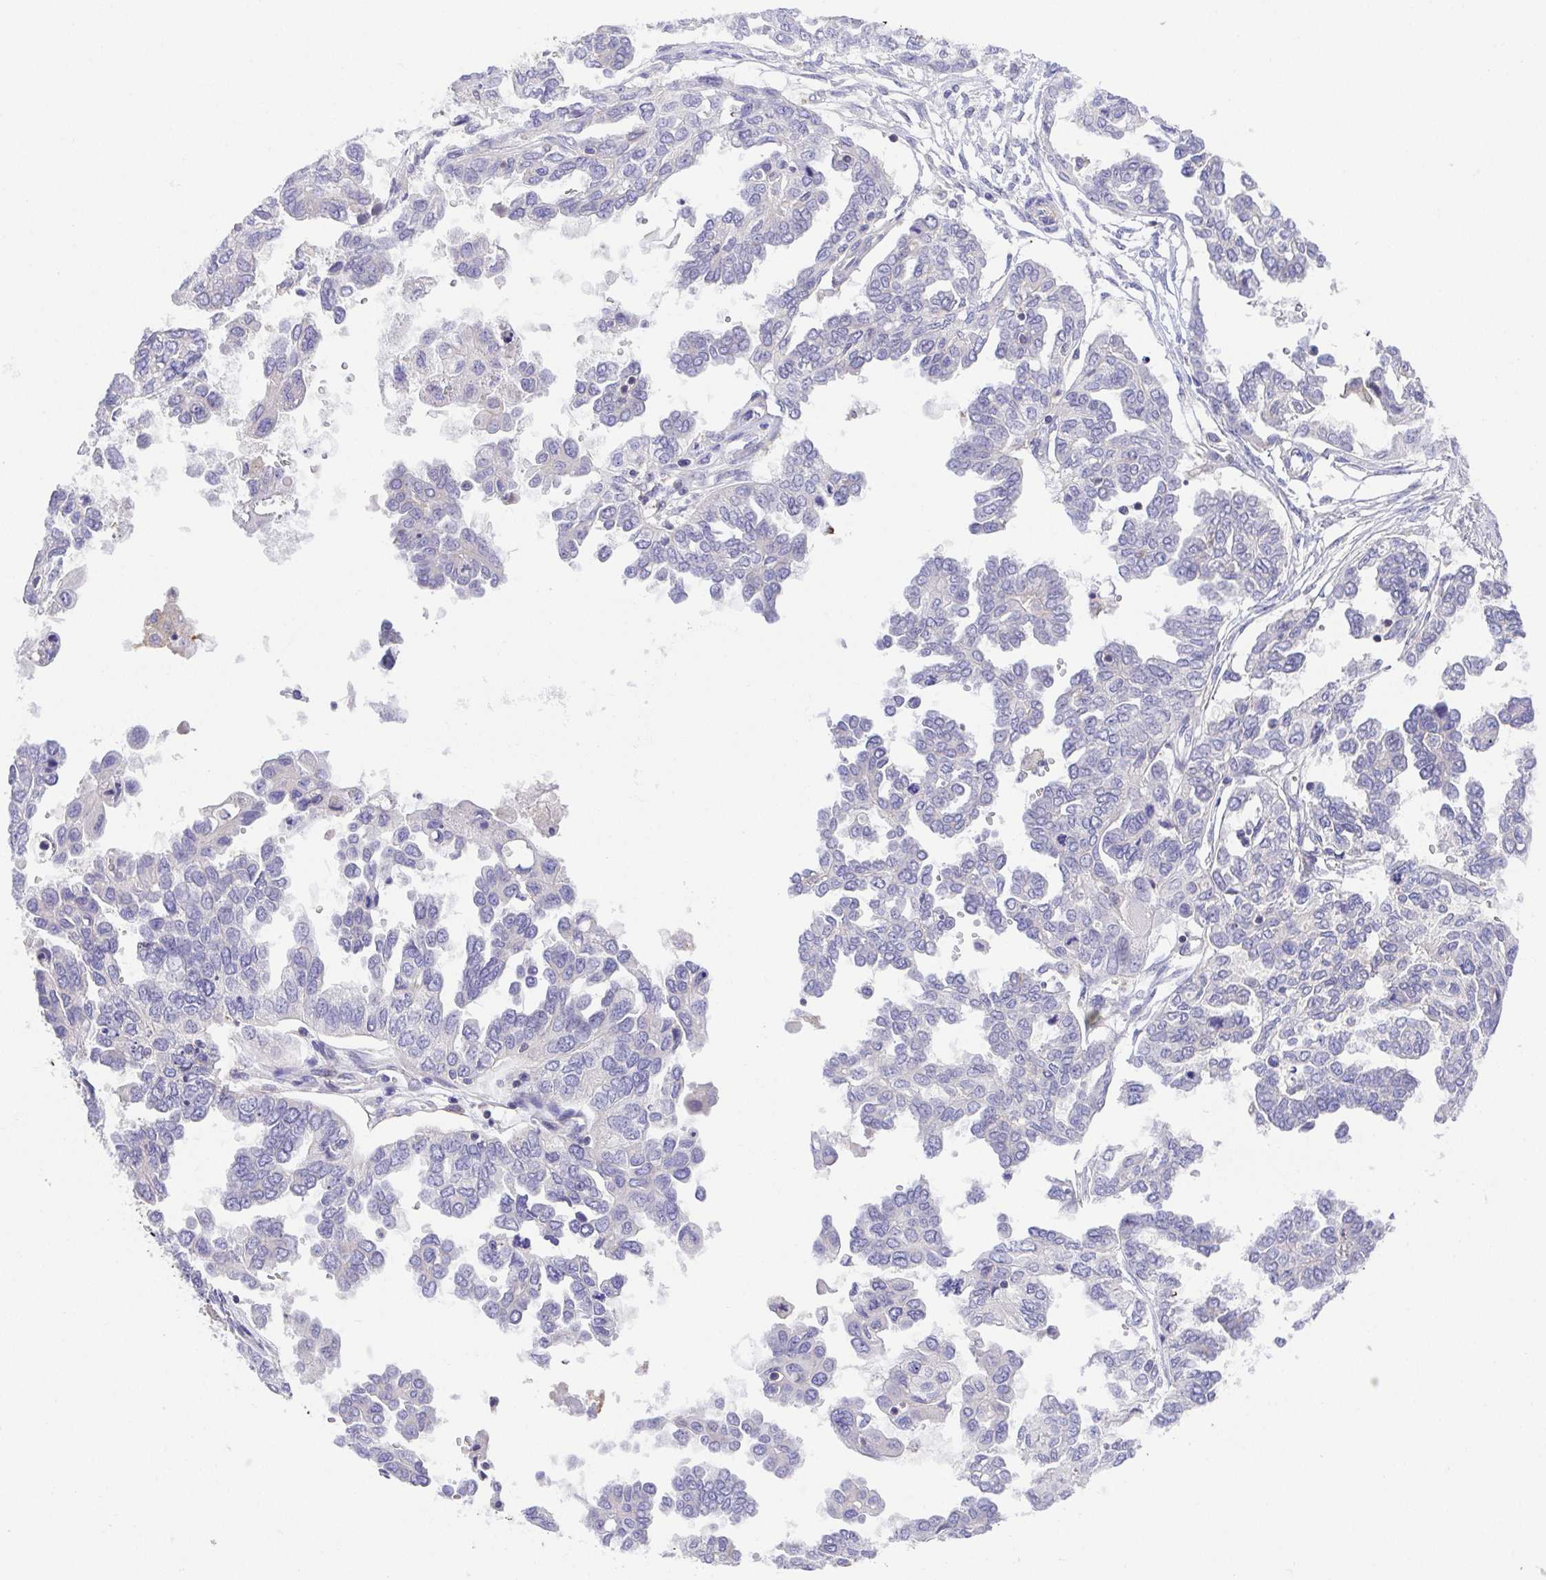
{"staining": {"intensity": "negative", "quantity": "none", "location": "none"}, "tissue": "ovarian cancer", "cell_type": "Tumor cells", "image_type": "cancer", "snomed": [{"axis": "morphology", "description": "Cystadenocarcinoma, serous, NOS"}, {"axis": "topography", "description": "Ovary"}], "caption": "This is an immunohistochemistry (IHC) histopathology image of ovarian serous cystadenocarcinoma. There is no staining in tumor cells.", "gene": "PRR14L", "patient": {"sex": "female", "age": 53}}